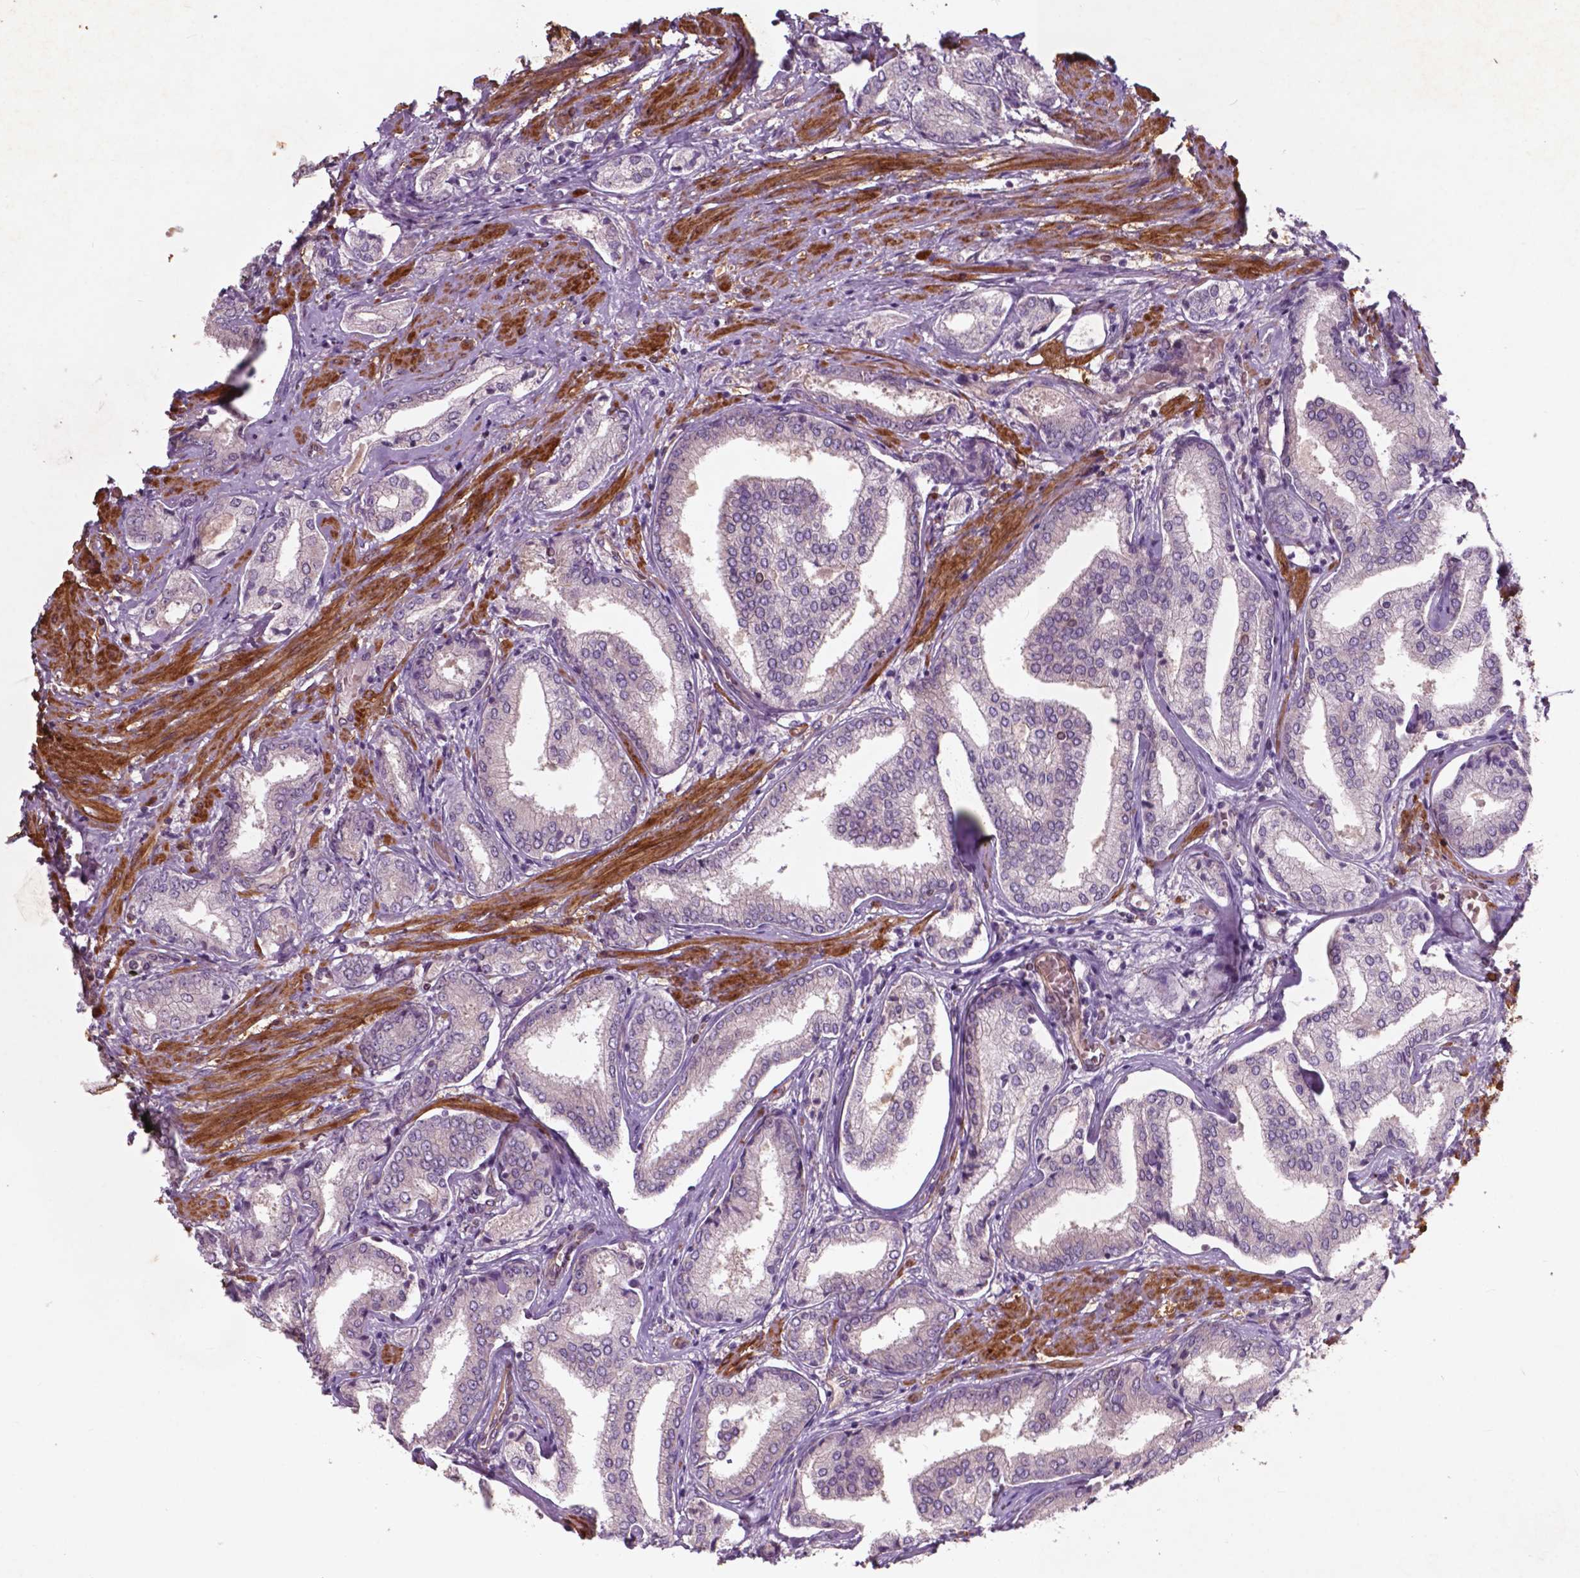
{"staining": {"intensity": "negative", "quantity": "none", "location": "none"}, "tissue": "prostate cancer", "cell_type": "Tumor cells", "image_type": "cancer", "snomed": [{"axis": "morphology", "description": "Adenocarcinoma, NOS"}, {"axis": "topography", "description": "Prostate"}], "caption": "Immunohistochemistry photomicrograph of neoplastic tissue: human adenocarcinoma (prostate) stained with DAB displays no significant protein positivity in tumor cells.", "gene": "RFPL4B", "patient": {"sex": "male", "age": 63}}